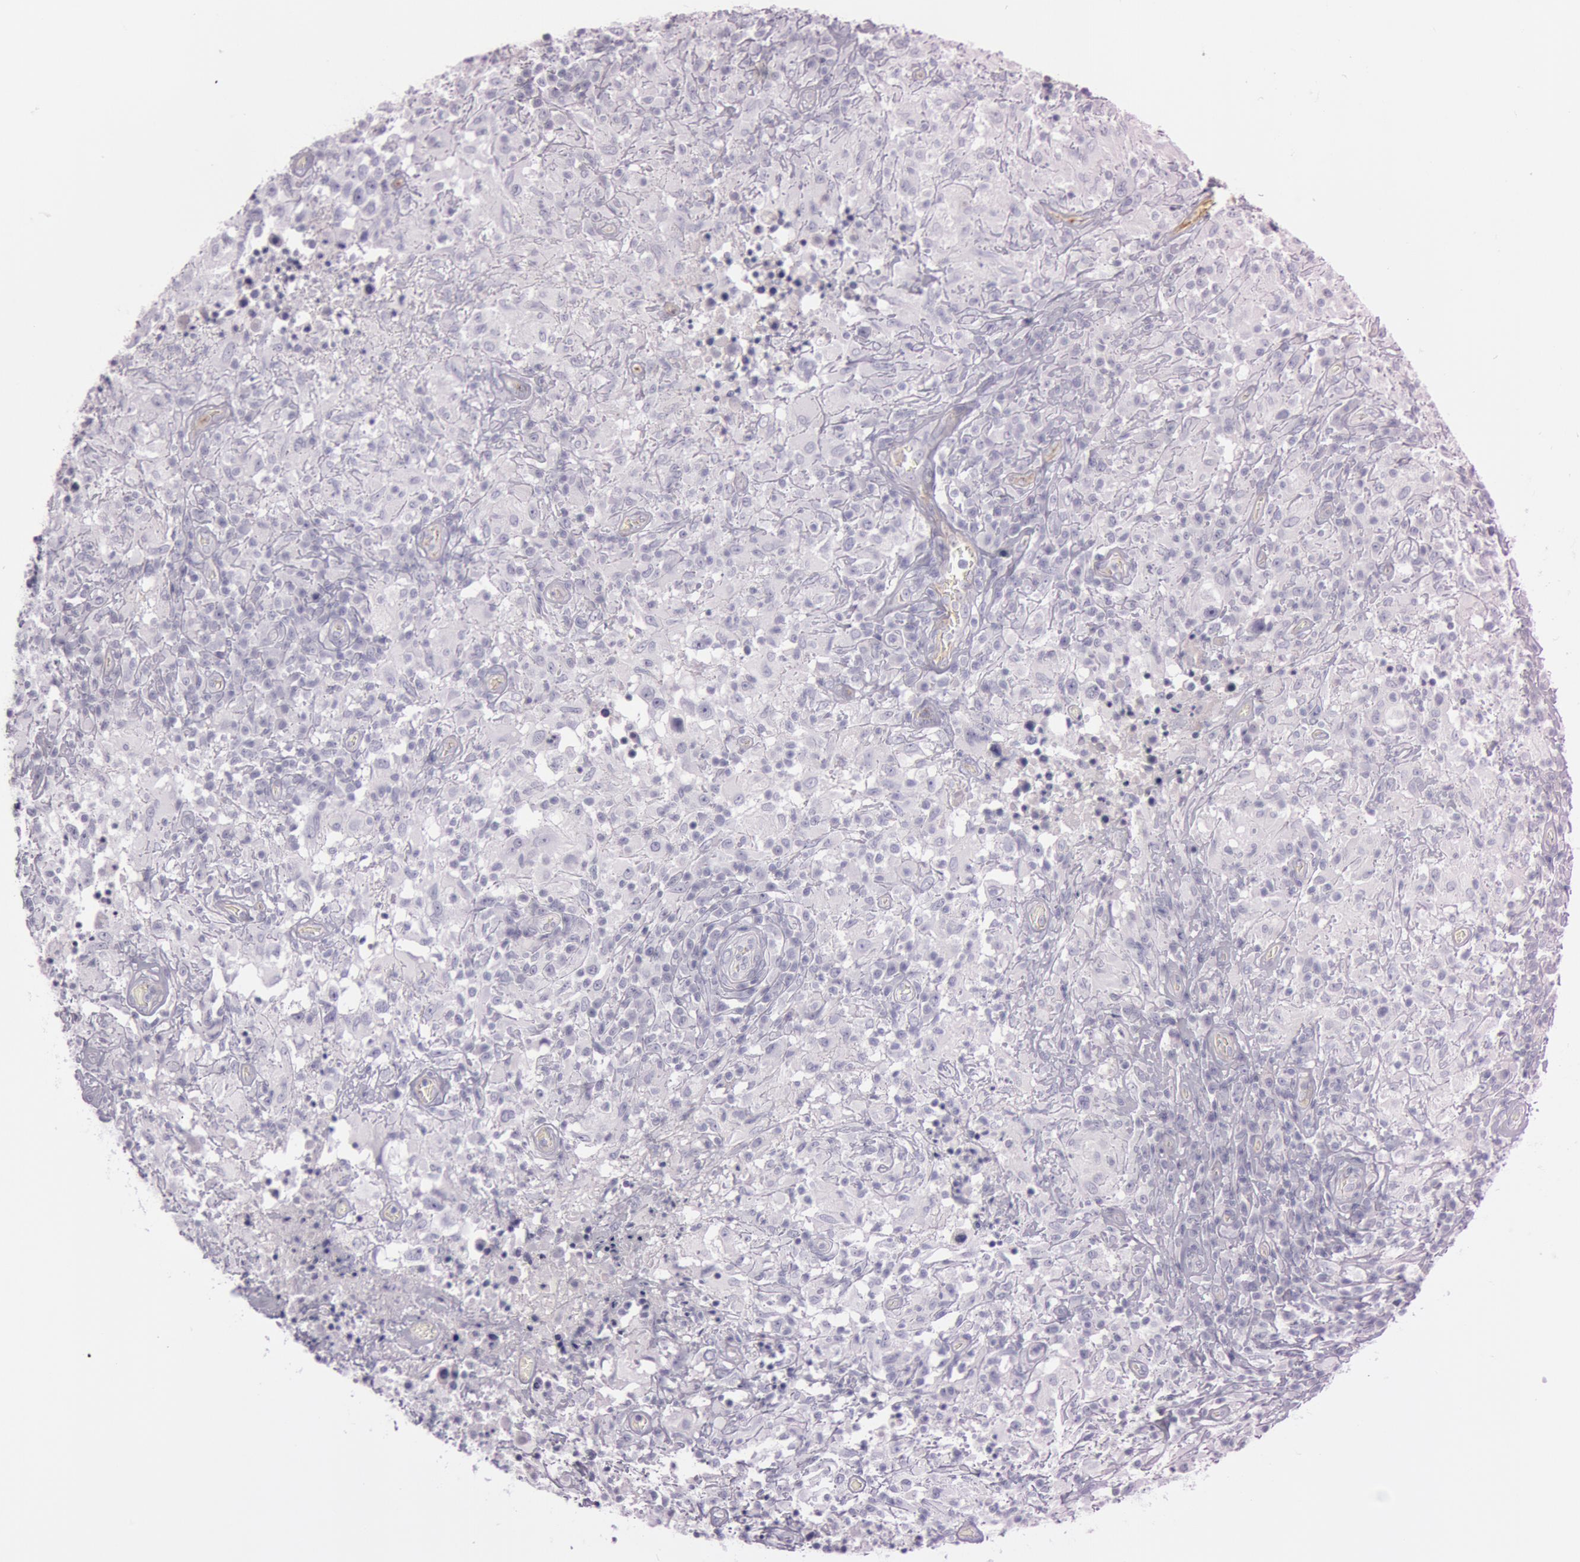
{"staining": {"intensity": "negative", "quantity": "none", "location": "none"}, "tissue": "testis cancer", "cell_type": "Tumor cells", "image_type": "cancer", "snomed": [{"axis": "morphology", "description": "Seminoma, NOS"}, {"axis": "topography", "description": "Testis"}], "caption": "Testis cancer (seminoma) was stained to show a protein in brown. There is no significant positivity in tumor cells.", "gene": "FOLH1", "patient": {"sex": "male", "age": 34}}